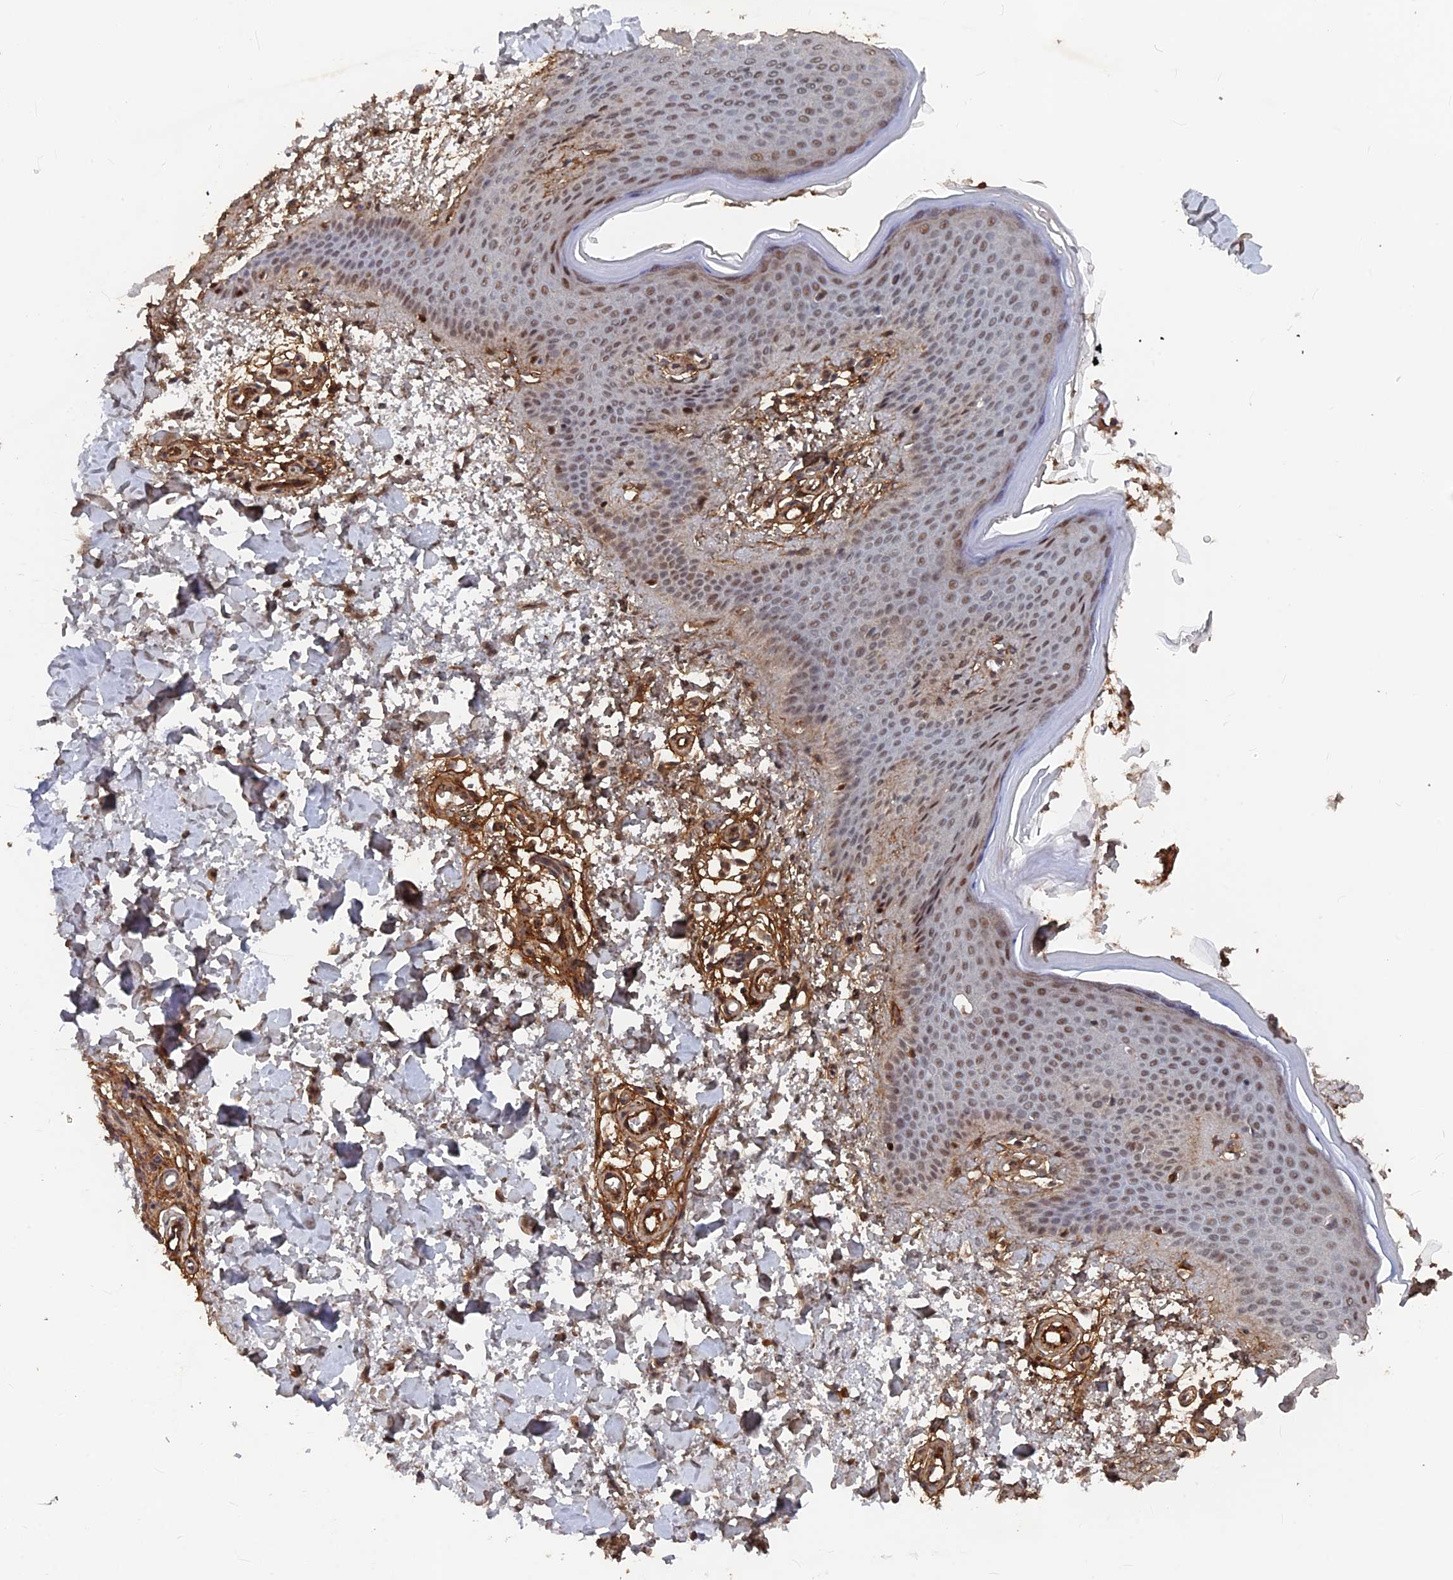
{"staining": {"intensity": "moderate", "quantity": ">75%", "location": "cytoplasmic/membranous,nuclear"}, "tissue": "skin", "cell_type": "Fibroblasts", "image_type": "normal", "snomed": [{"axis": "morphology", "description": "Normal tissue, NOS"}, {"axis": "topography", "description": "Skin"}], "caption": "Skin stained with immunohistochemistry (IHC) reveals moderate cytoplasmic/membranous,nuclear expression in about >75% of fibroblasts. (Stains: DAB in brown, nuclei in blue, Microscopy: brightfield microscopy at high magnification).", "gene": "SH3D21", "patient": {"sex": "male", "age": 36}}